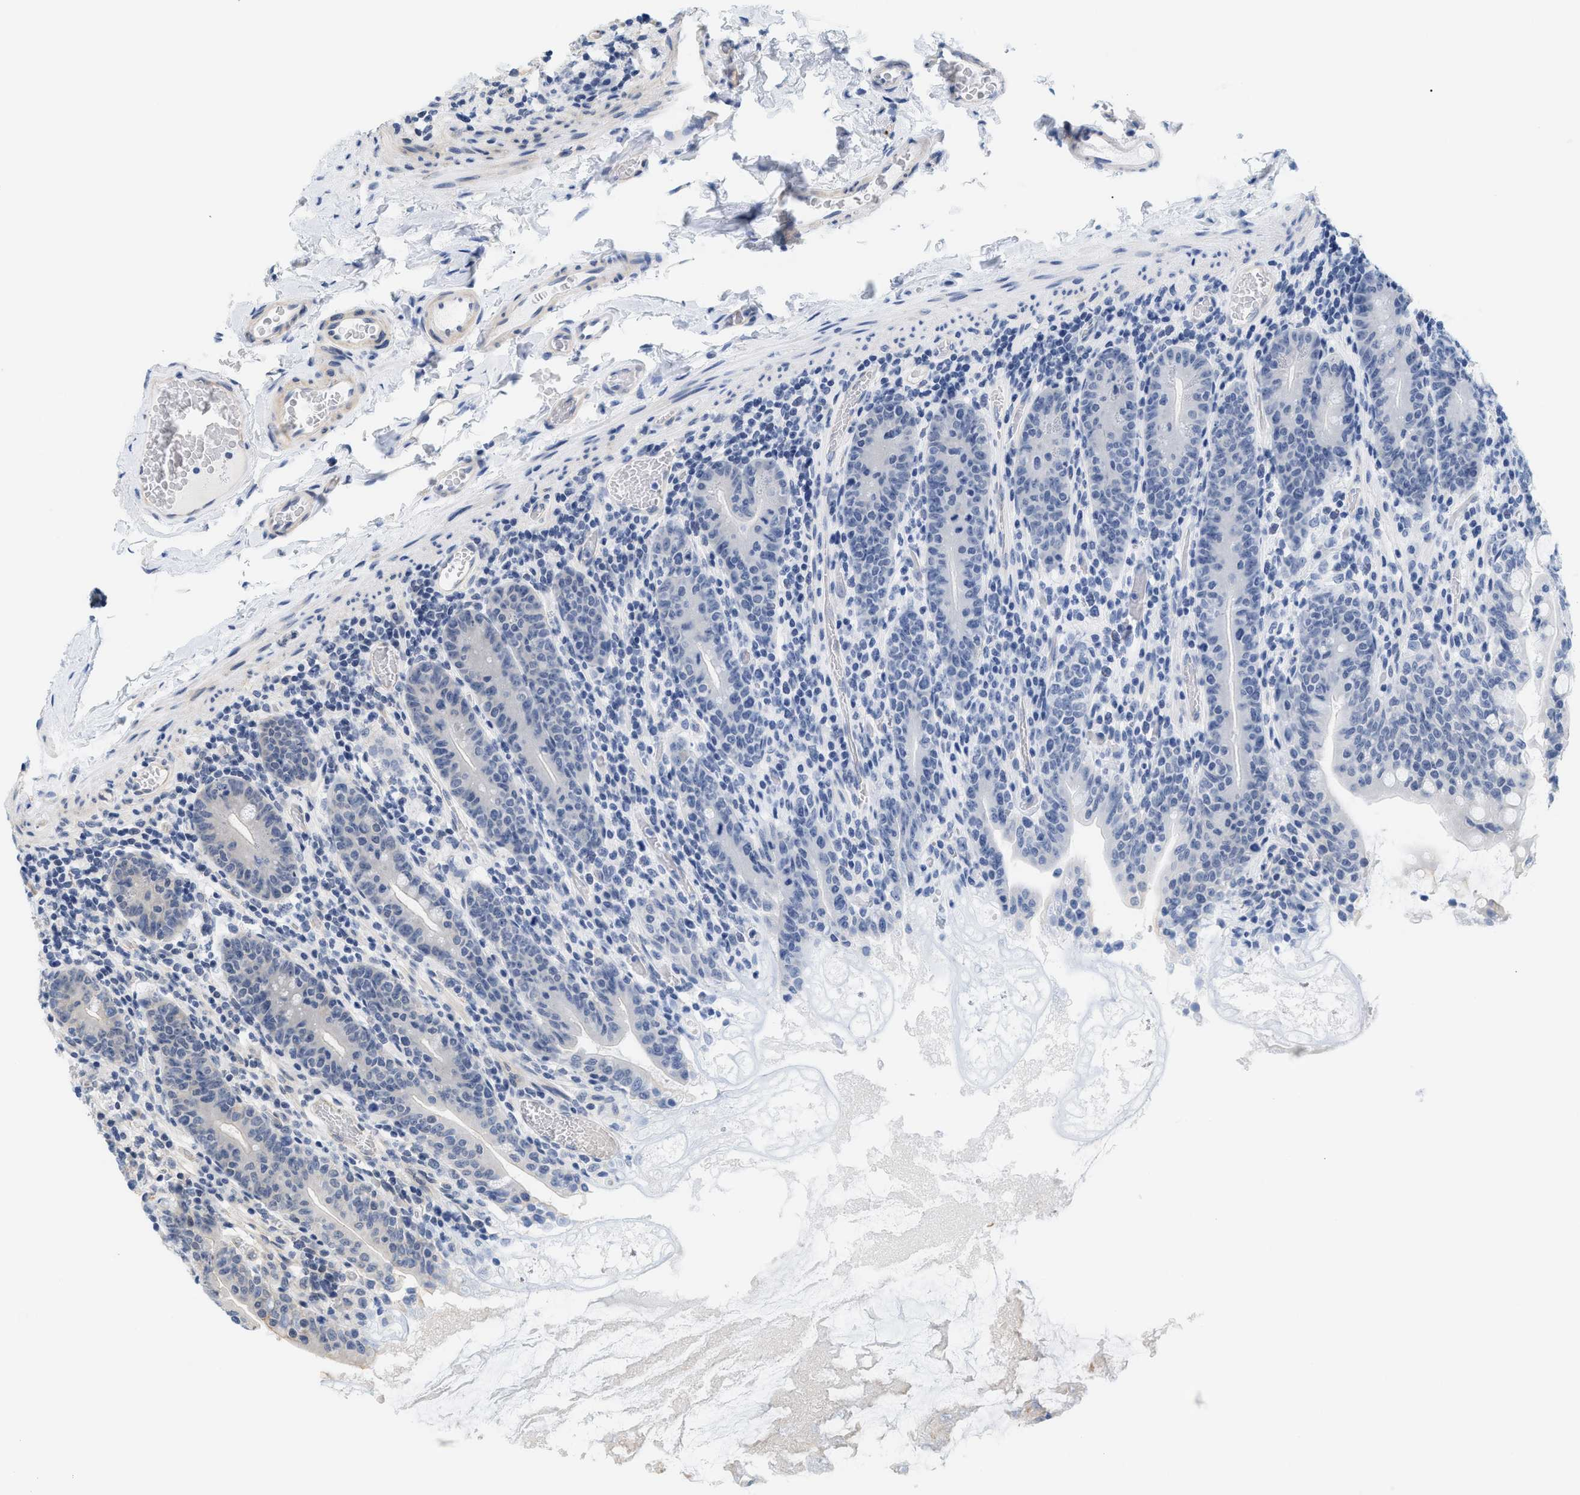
{"staining": {"intensity": "negative", "quantity": "none", "location": "none"}, "tissue": "small intestine", "cell_type": "Glandular cells", "image_type": "normal", "snomed": [{"axis": "morphology", "description": "Normal tissue, NOS"}, {"axis": "topography", "description": "Small intestine"}], "caption": "Image shows no protein positivity in glandular cells of benign small intestine. (Stains: DAB immunohistochemistry with hematoxylin counter stain, Microscopy: brightfield microscopy at high magnification).", "gene": "GPRASP2", "patient": {"sex": "female", "age": 56}}